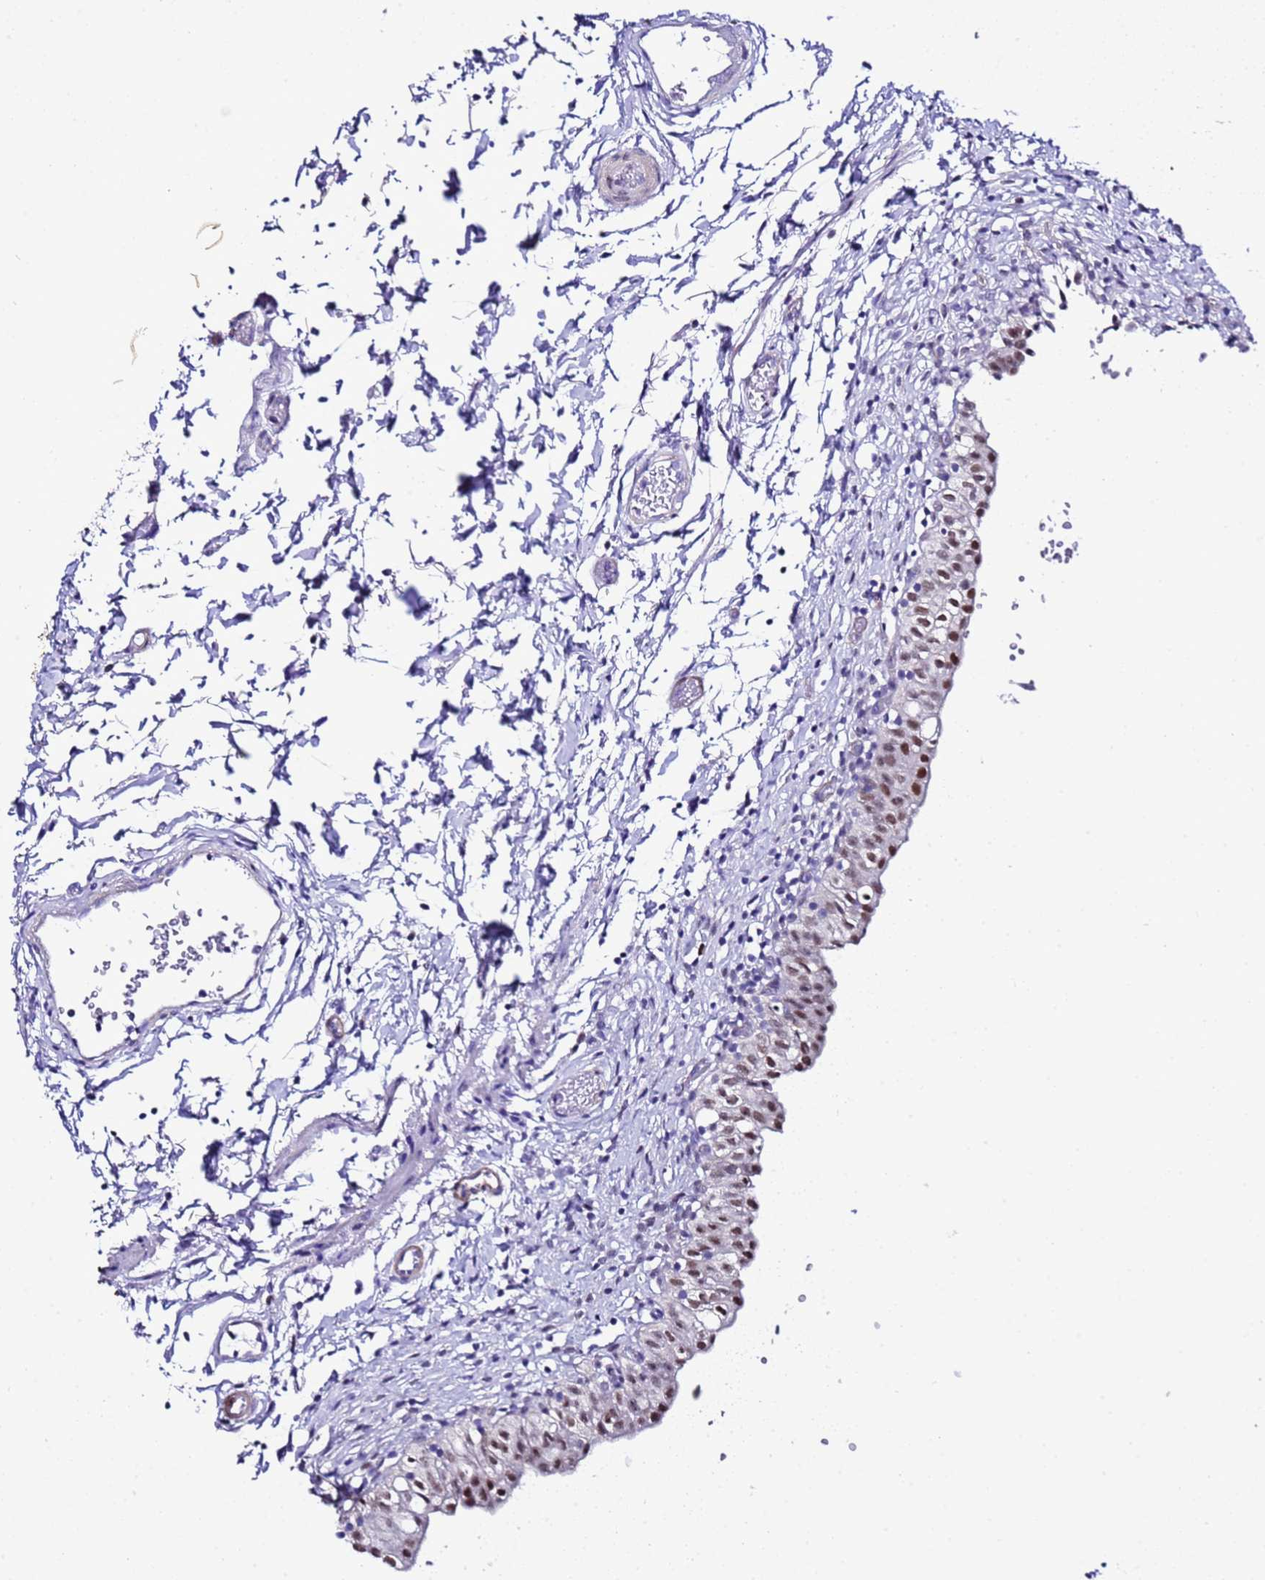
{"staining": {"intensity": "moderate", "quantity": ">75%", "location": "nuclear"}, "tissue": "urinary bladder", "cell_type": "Urothelial cells", "image_type": "normal", "snomed": [{"axis": "morphology", "description": "Normal tissue, NOS"}, {"axis": "topography", "description": "Urinary bladder"}, {"axis": "topography", "description": "Peripheral nerve tissue"}], "caption": "Protein analysis of benign urinary bladder exhibits moderate nuclear expression in approximately >75% of urothelial cells.", "gene": "BCL7A", "patient": {"sex": "male", "age": 55}}